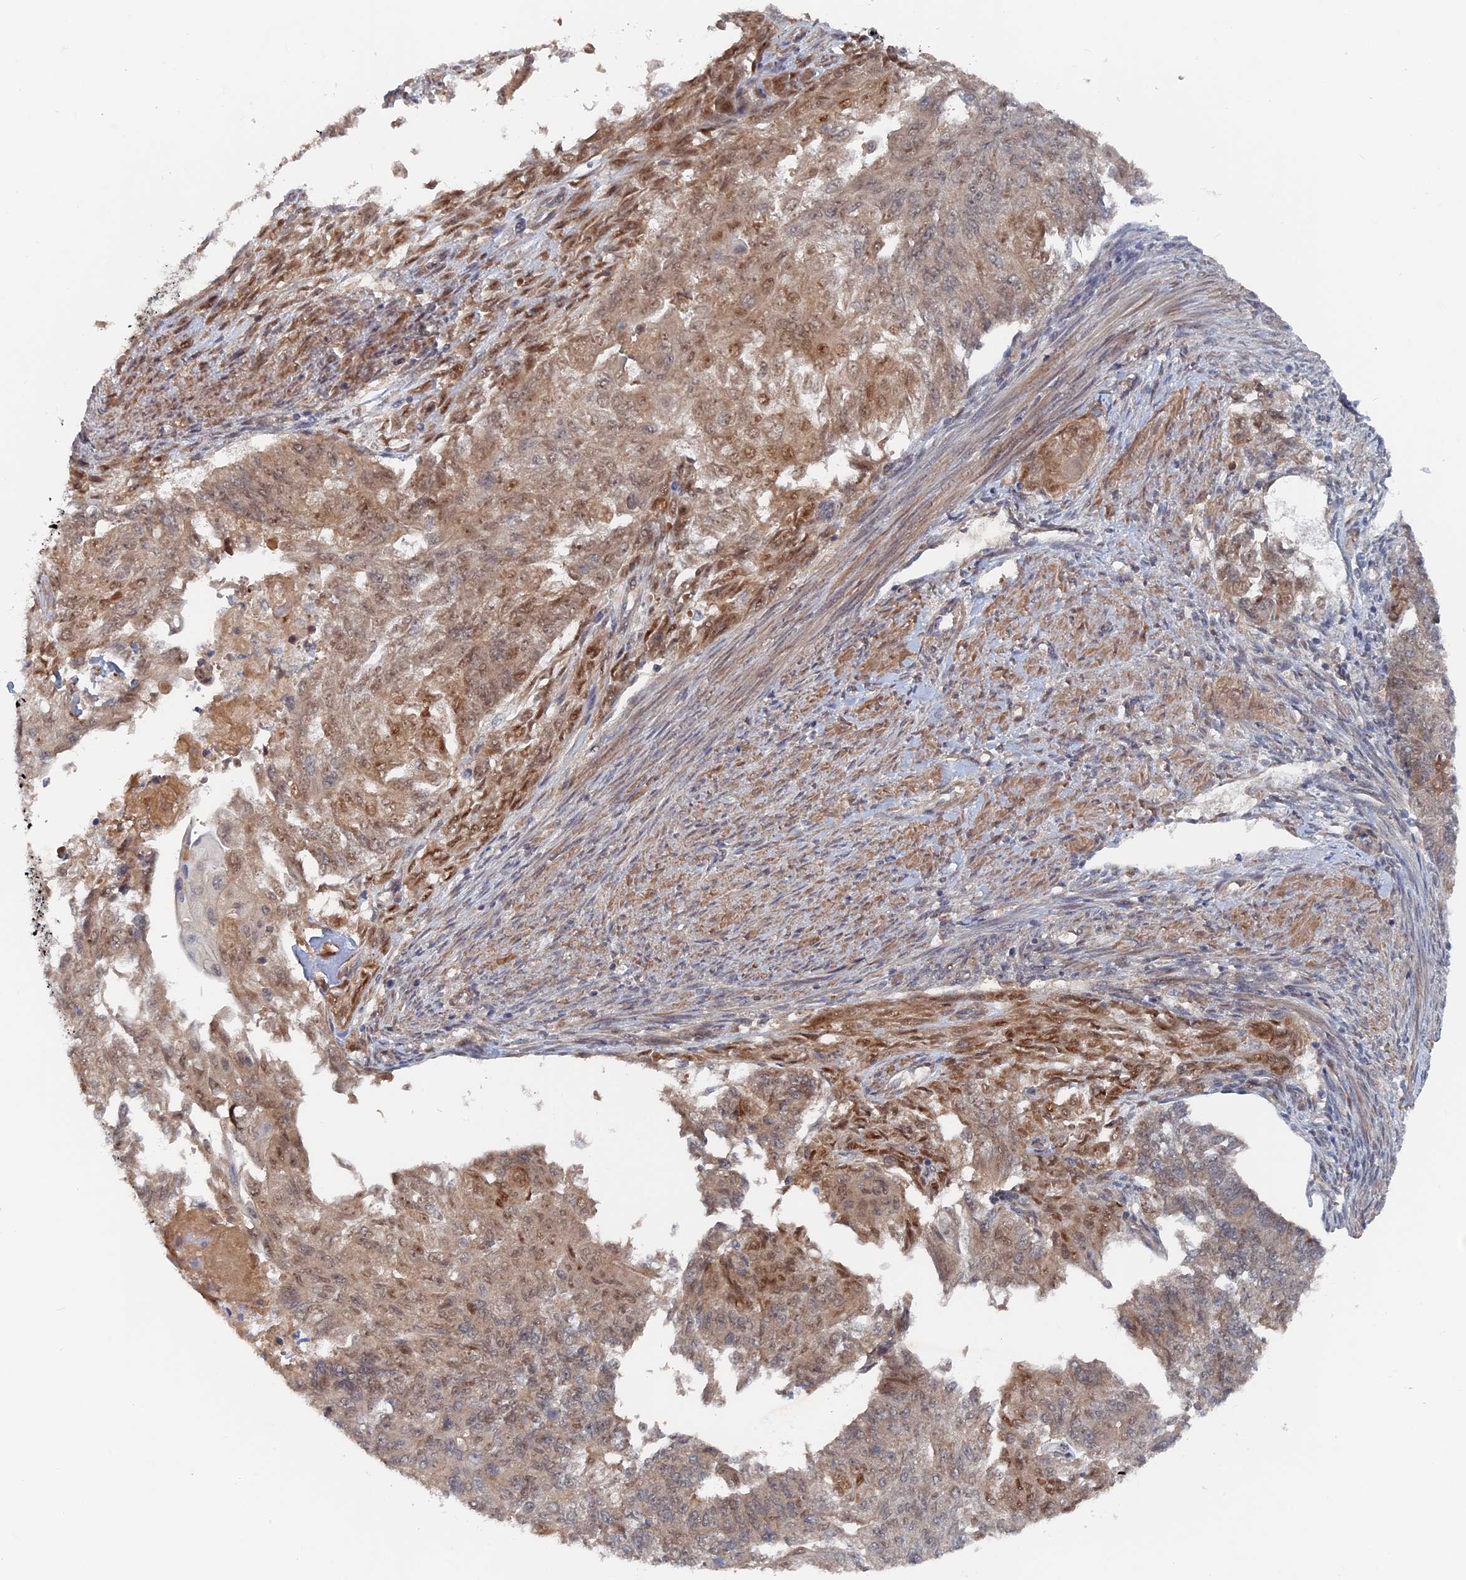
{"staining": {"intensity": "weak", "quantity": ">75%", "location": "cytoplasmic/membranous,nuclear"}, "tissue": "endometrial cancer", "cell_type": "Tumor cells", "image_type": "cancer", "snomed": [{"axis": "morphology", "description": "Adenocarcinoma, NOS"}, {"axis": "topography", "description": "Endometrium"}], "caption": "Immunohistochemistry staining of endometrial cancer, which demonstrates low levels of weak cytoplasmic/membranous and nuclear expression in approximately >75% of tumor cells indicating weak cytoplasmic/membranous and nuclear protein expression. The staining was performed using DAB (brown) for protein detection and nuclei were counterstained in hematoxylin (blue).", "gene": "ELOVL6", "patient": {"sex": "female", "age": 32}}